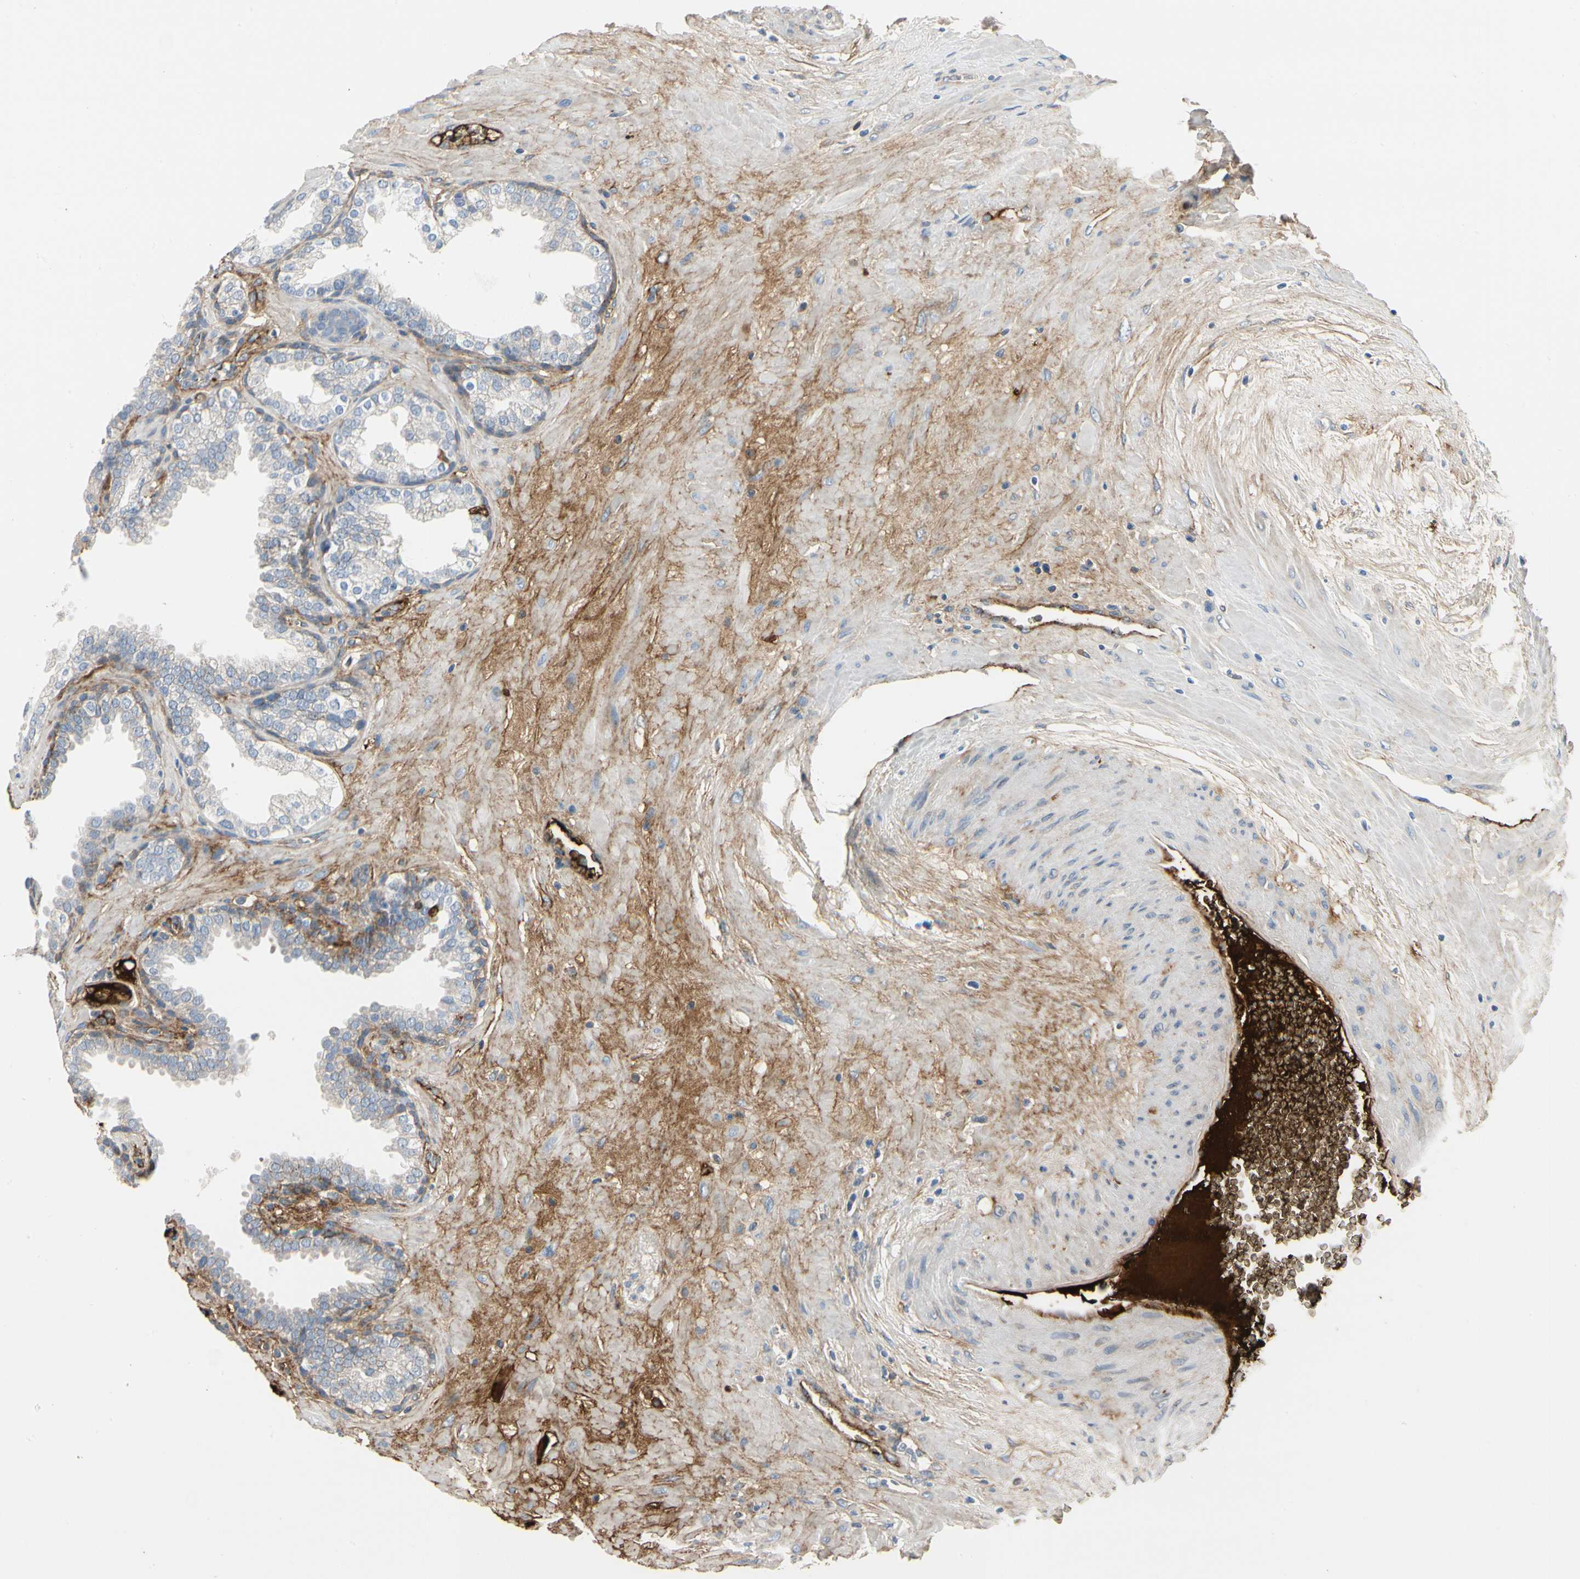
{"staining": {"intensity": "weak", "quantity": "25%-75%", "location": "cytoplasmic/membranous"}, "tissue": "prostate", "cell_type": "Glandular cells", "image_type": "normal", "snomed": [{"axis": "morphology", "description": "Normal tissue, NOS"}, {"axis": "topography", "description": "Prostate"}], "caption": "Protein positivity by immunohistochemistry (IHC) reveals weak cytoplasmic/membranous staining in approximately 25%-75% of glandular cells in normal prostate.", "gene": "FGB", "patient": {"sex": "male", "age": 51}}